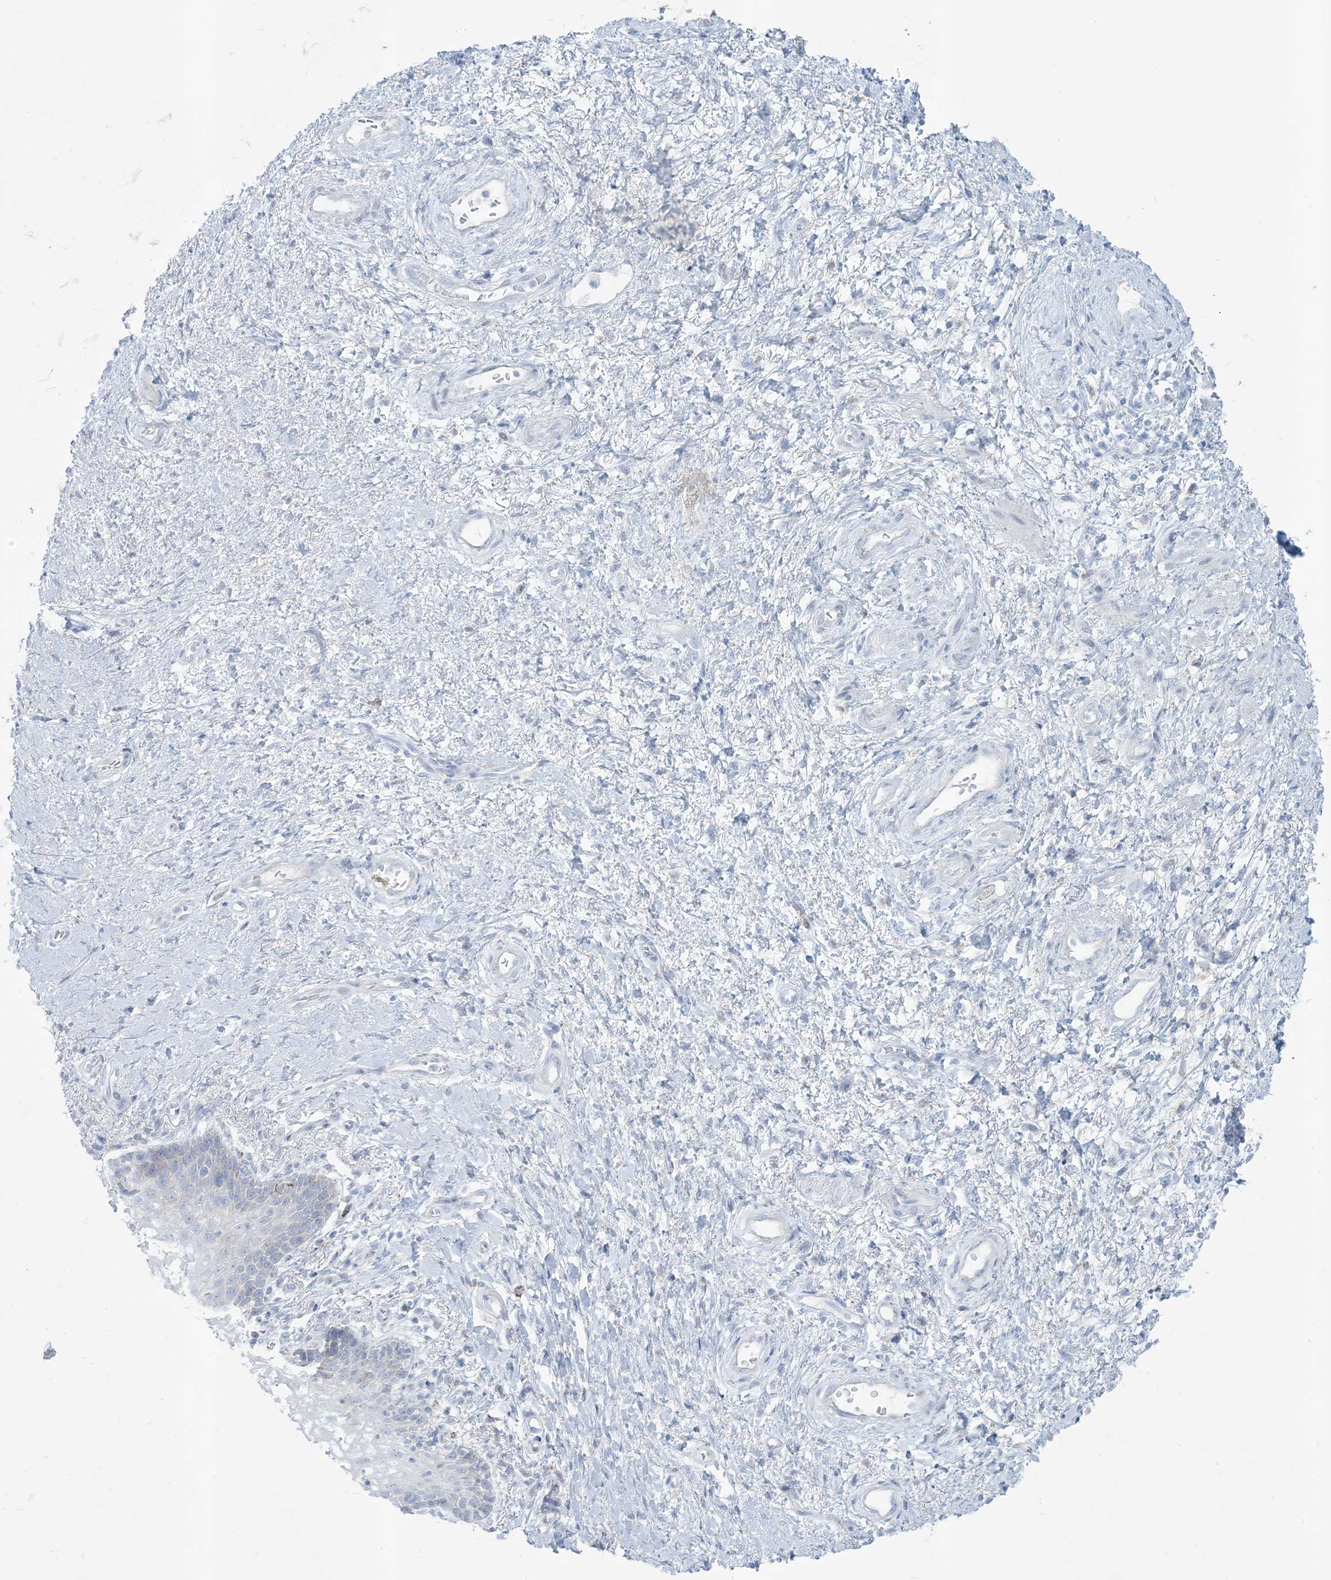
{"staining": {"intensity": "weak", "quantity": "<25%", "location": "cytoplasmic/membranous"}, "tissue": "vagina", "cell_type": "Squamous epithelial cells", "image_type": "normal", "snomed": [{"axis": "morphology", "description": "Normal tissue, NOS"}, {"axis": "topography", "description": "Vagina"}], "caption": "This is an immunohistochemistry micrograph of normal vagina. There is no expression in squamous epithelial cells.", "gene": "ZDHHC4", "patient": {"sex": "female", "age": 60}}